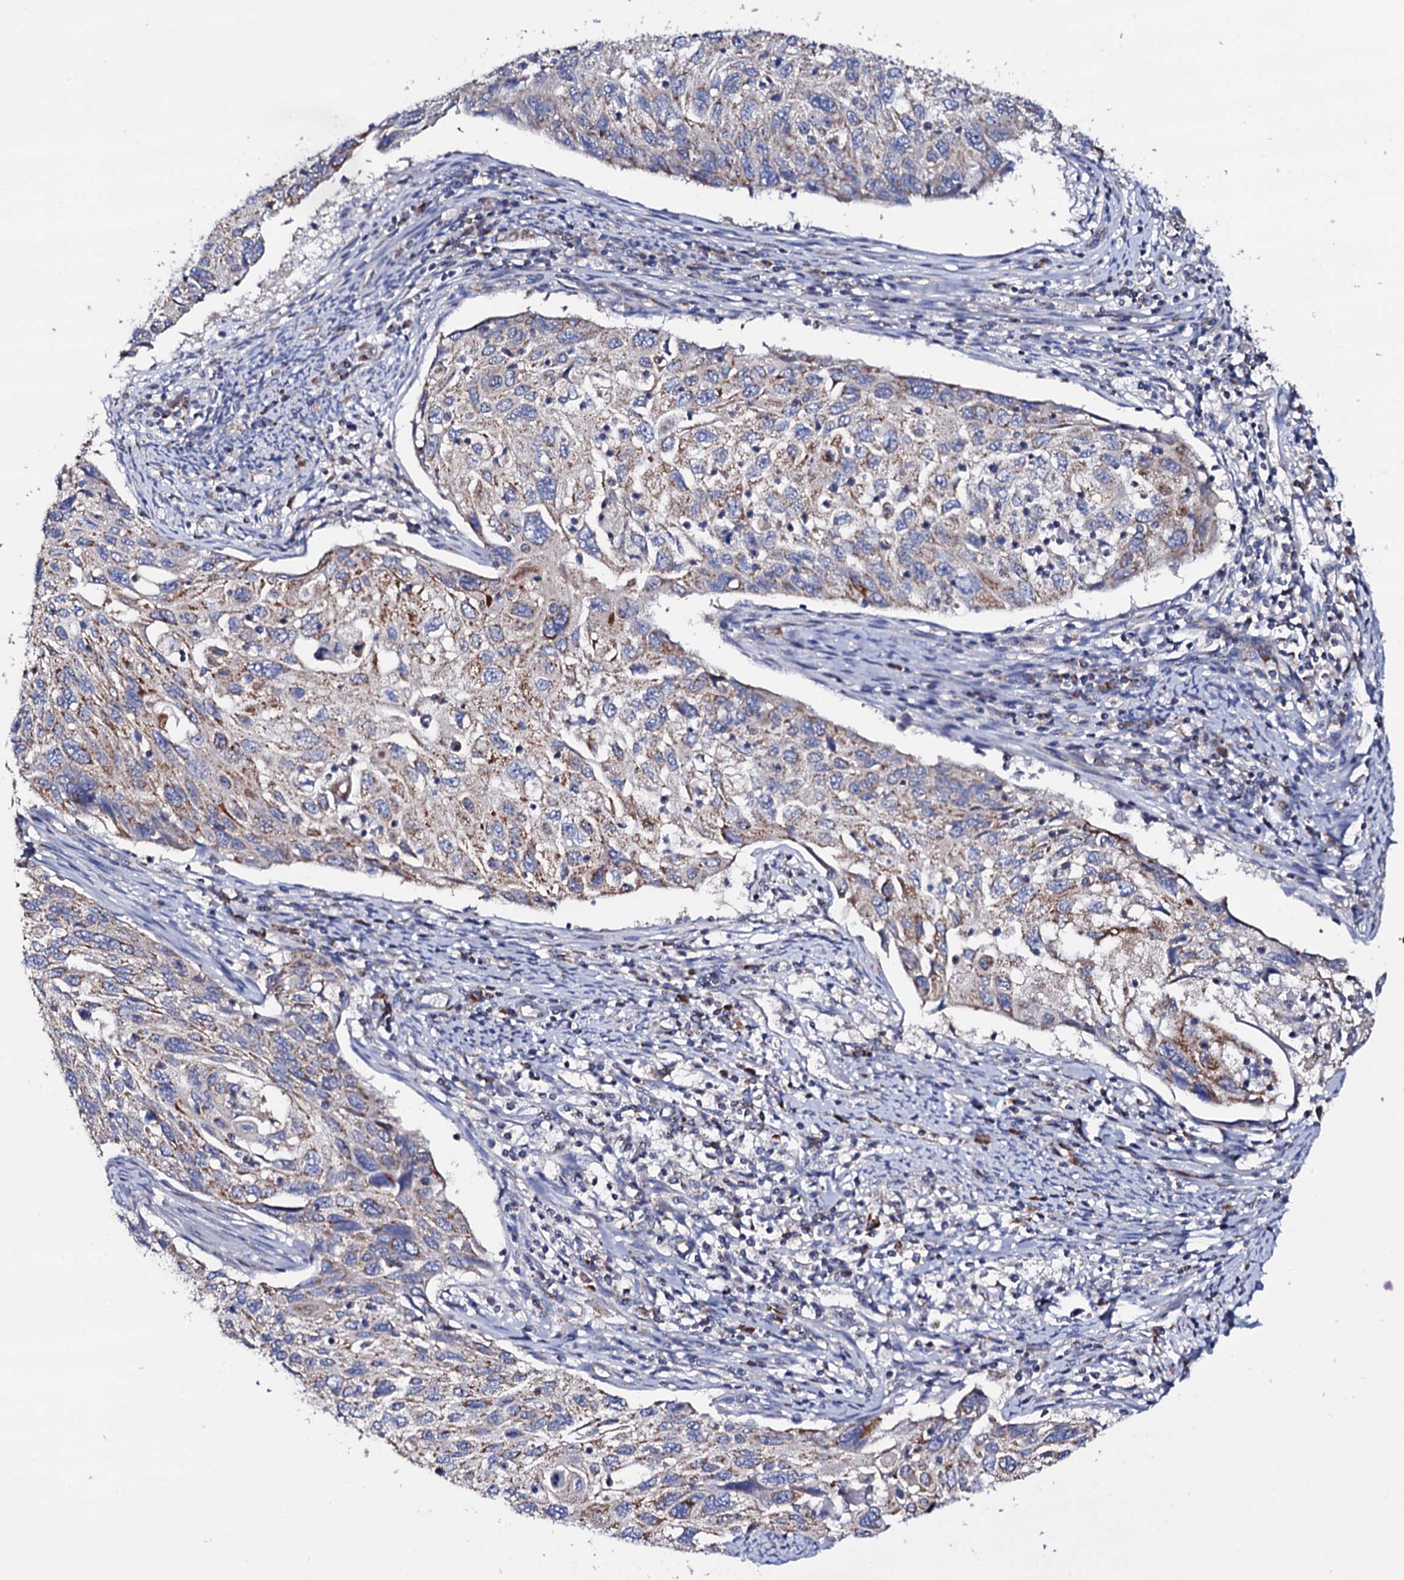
{"staining": {"intensity": "moderate", "quantity": "<25%", "location": "cytoplasmic/membranous"}, "tissue": "cervical cancer", "cell_type": "Tumor cells", "image_type": "cancer", "snomed": [{"axis": "morphology", "description": "Squamous cell carcinoma, NOS"}, {"axis": "topography", "description": "Cervix"}], "caption": "Approximately <25% of tumor cells in cervical cancer (squamous cell carcinoma) exhibit moderate cytoplasmic/membranous protein expression as visualized by brown immunohistochemical staining.", "gene": "TCAF2", "patient": {"sex": "female", "age": 70}}